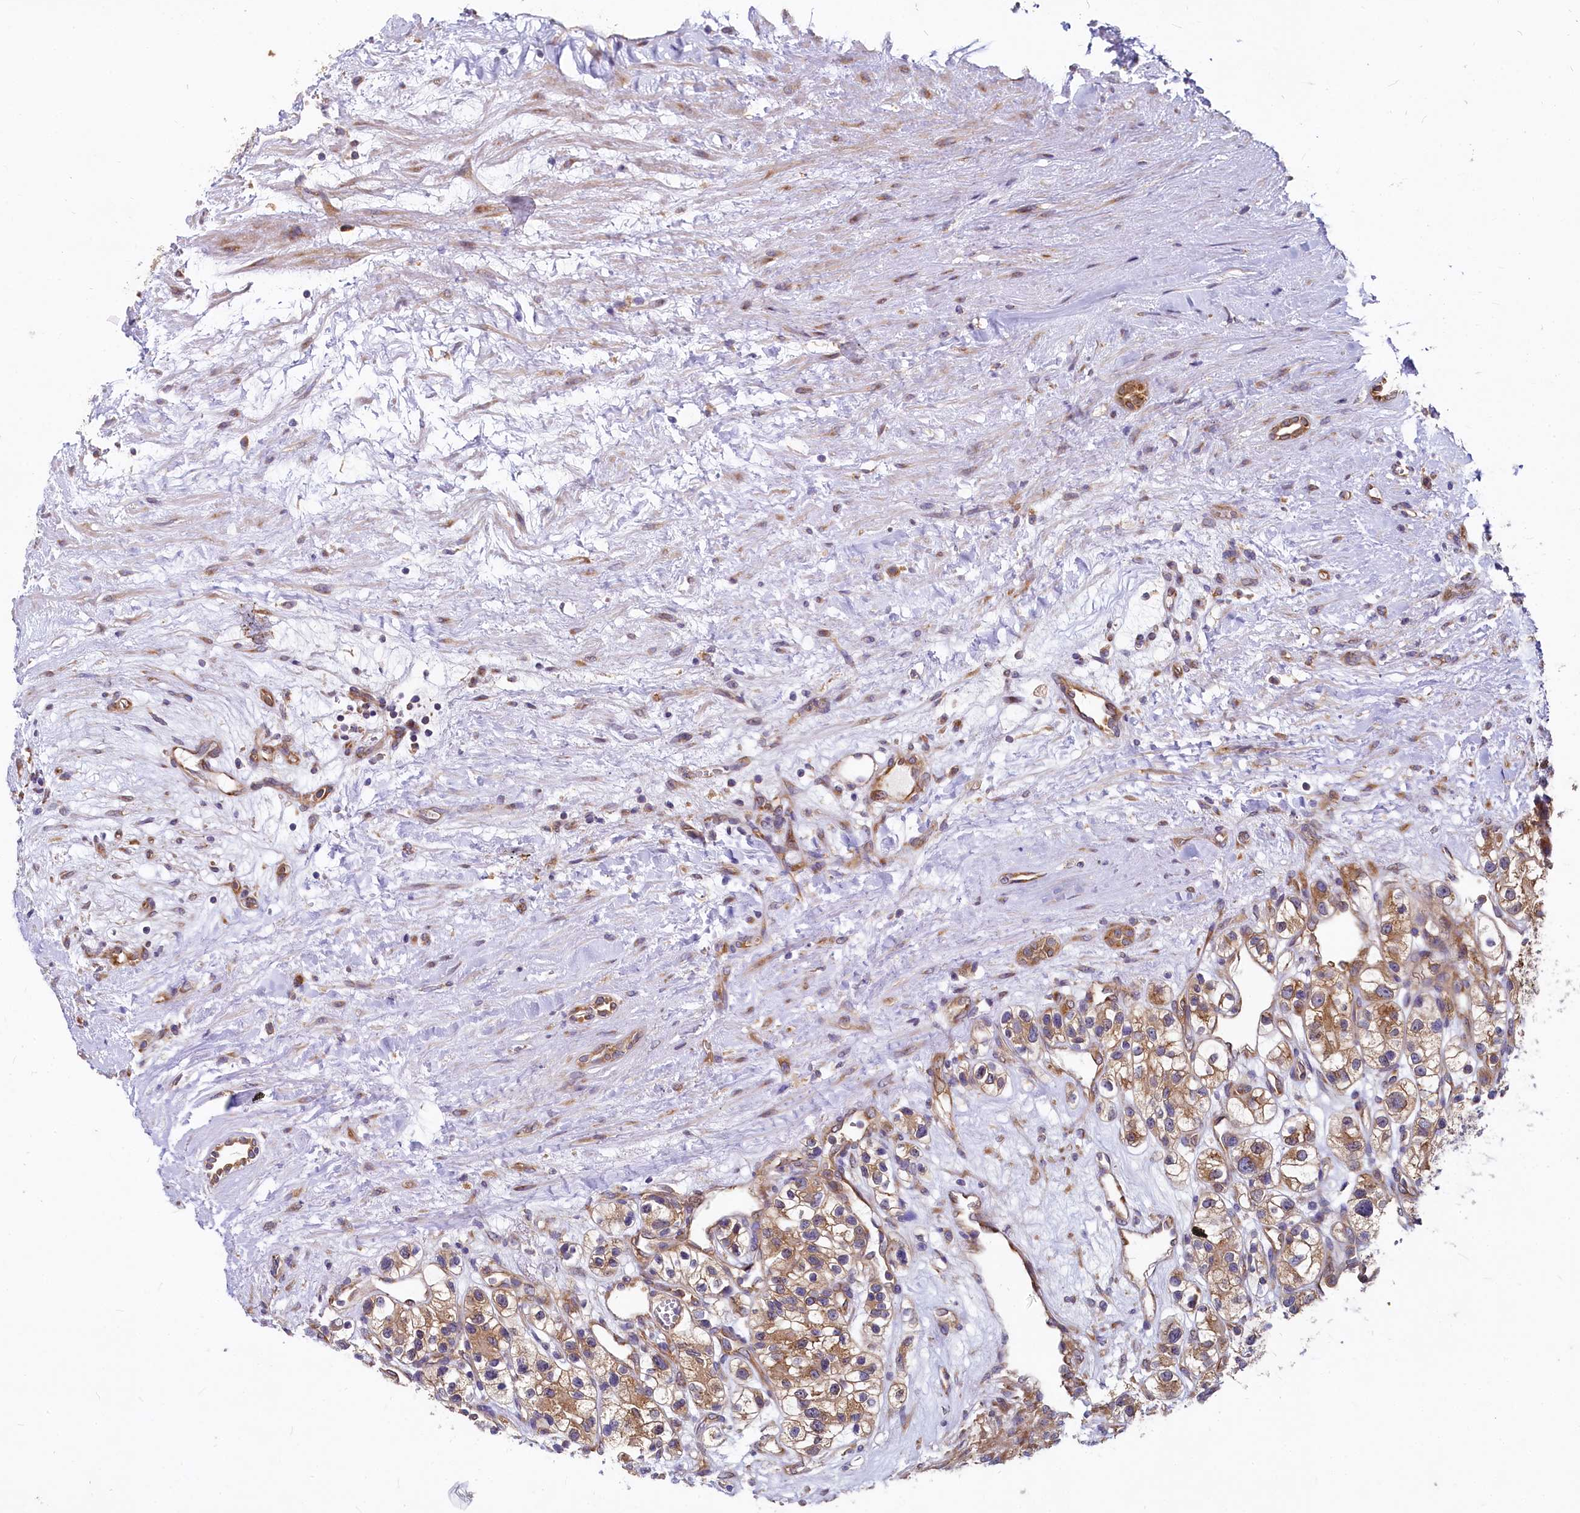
{"staining": {"intensity": "moderate", "quantity": ">75%", "location": "cytoplasmic/membranous"}, "tissue": "renal cancer", "cell_type": "Tumor cells", "image_type": "cancer", "snomed": [{"axis": "morphology", "description": "Adenocarcinoma, NOS"}, {"axis": "topography", "description": "Kidney"}], "caption": "Adenocarcinoma (renal) tissue demonstrates moderate cytoplasmic/membranous staining in approximately >75% of tumor cells", "gene": "EIF2B2", "patient": {"sex": "female", "age": 57}}